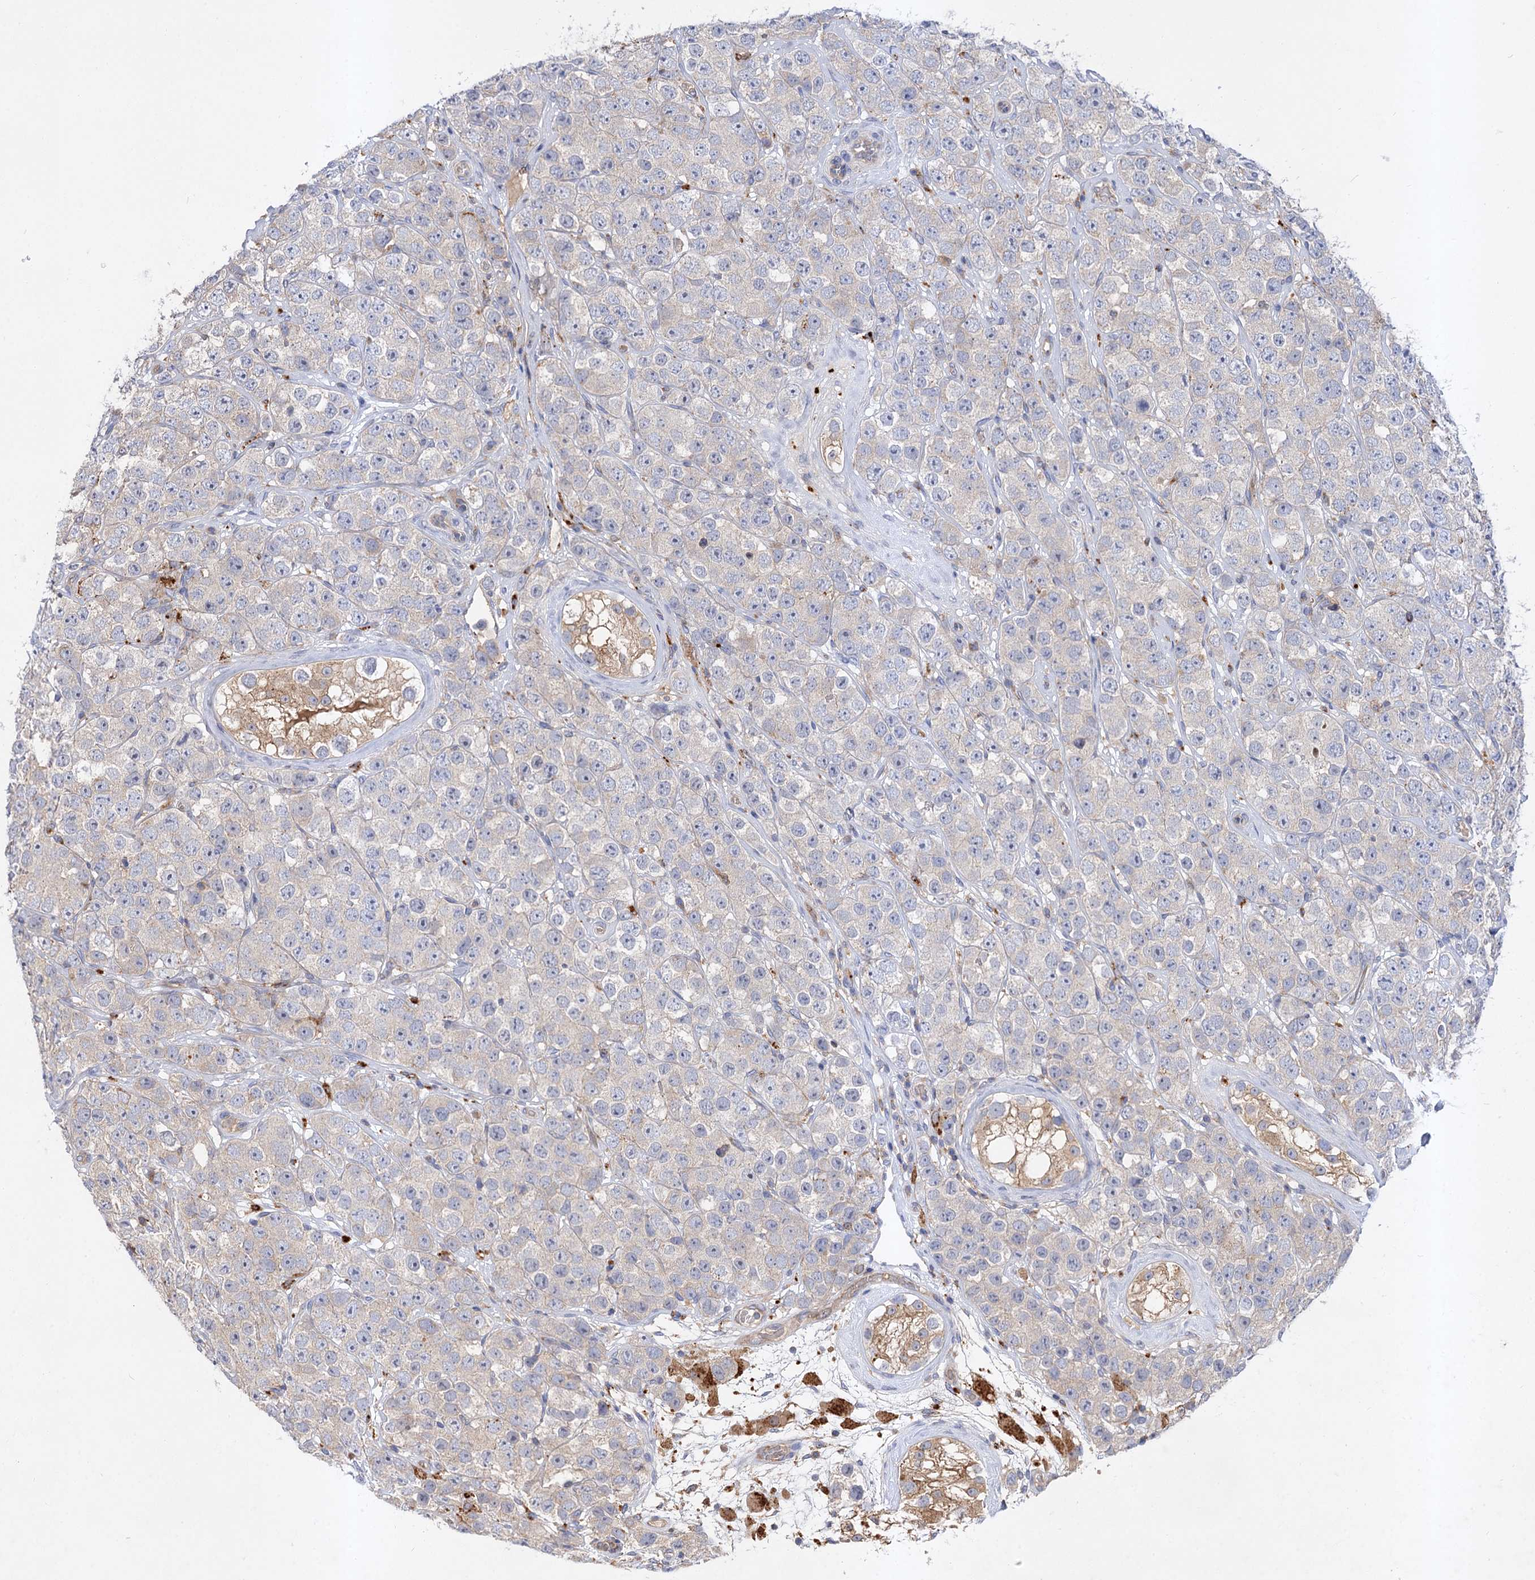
{"staining": {"intensity": "negative", "quantity": "none", "location": "none"}, "tissue": "testis cancer", "cell_type": "Tumor cells", "image_type": "cancer", "snomed": [{"axis": "morphology", "description": "Seminoma, NOS"}, {"axis": "topography", "description": "Testis"}], "caption": "A micrograph of human testis cancer is negative for staining in tumor cells. The staining was performed using DAB (3,3'-diaminobenzidine) to visualize the protein expression in brown, while the nuclei were stained in blue with hematoxylin (Magnification: 20x).", "gene": "PATL1", "patient": {"sex": "male", "age": 28}}